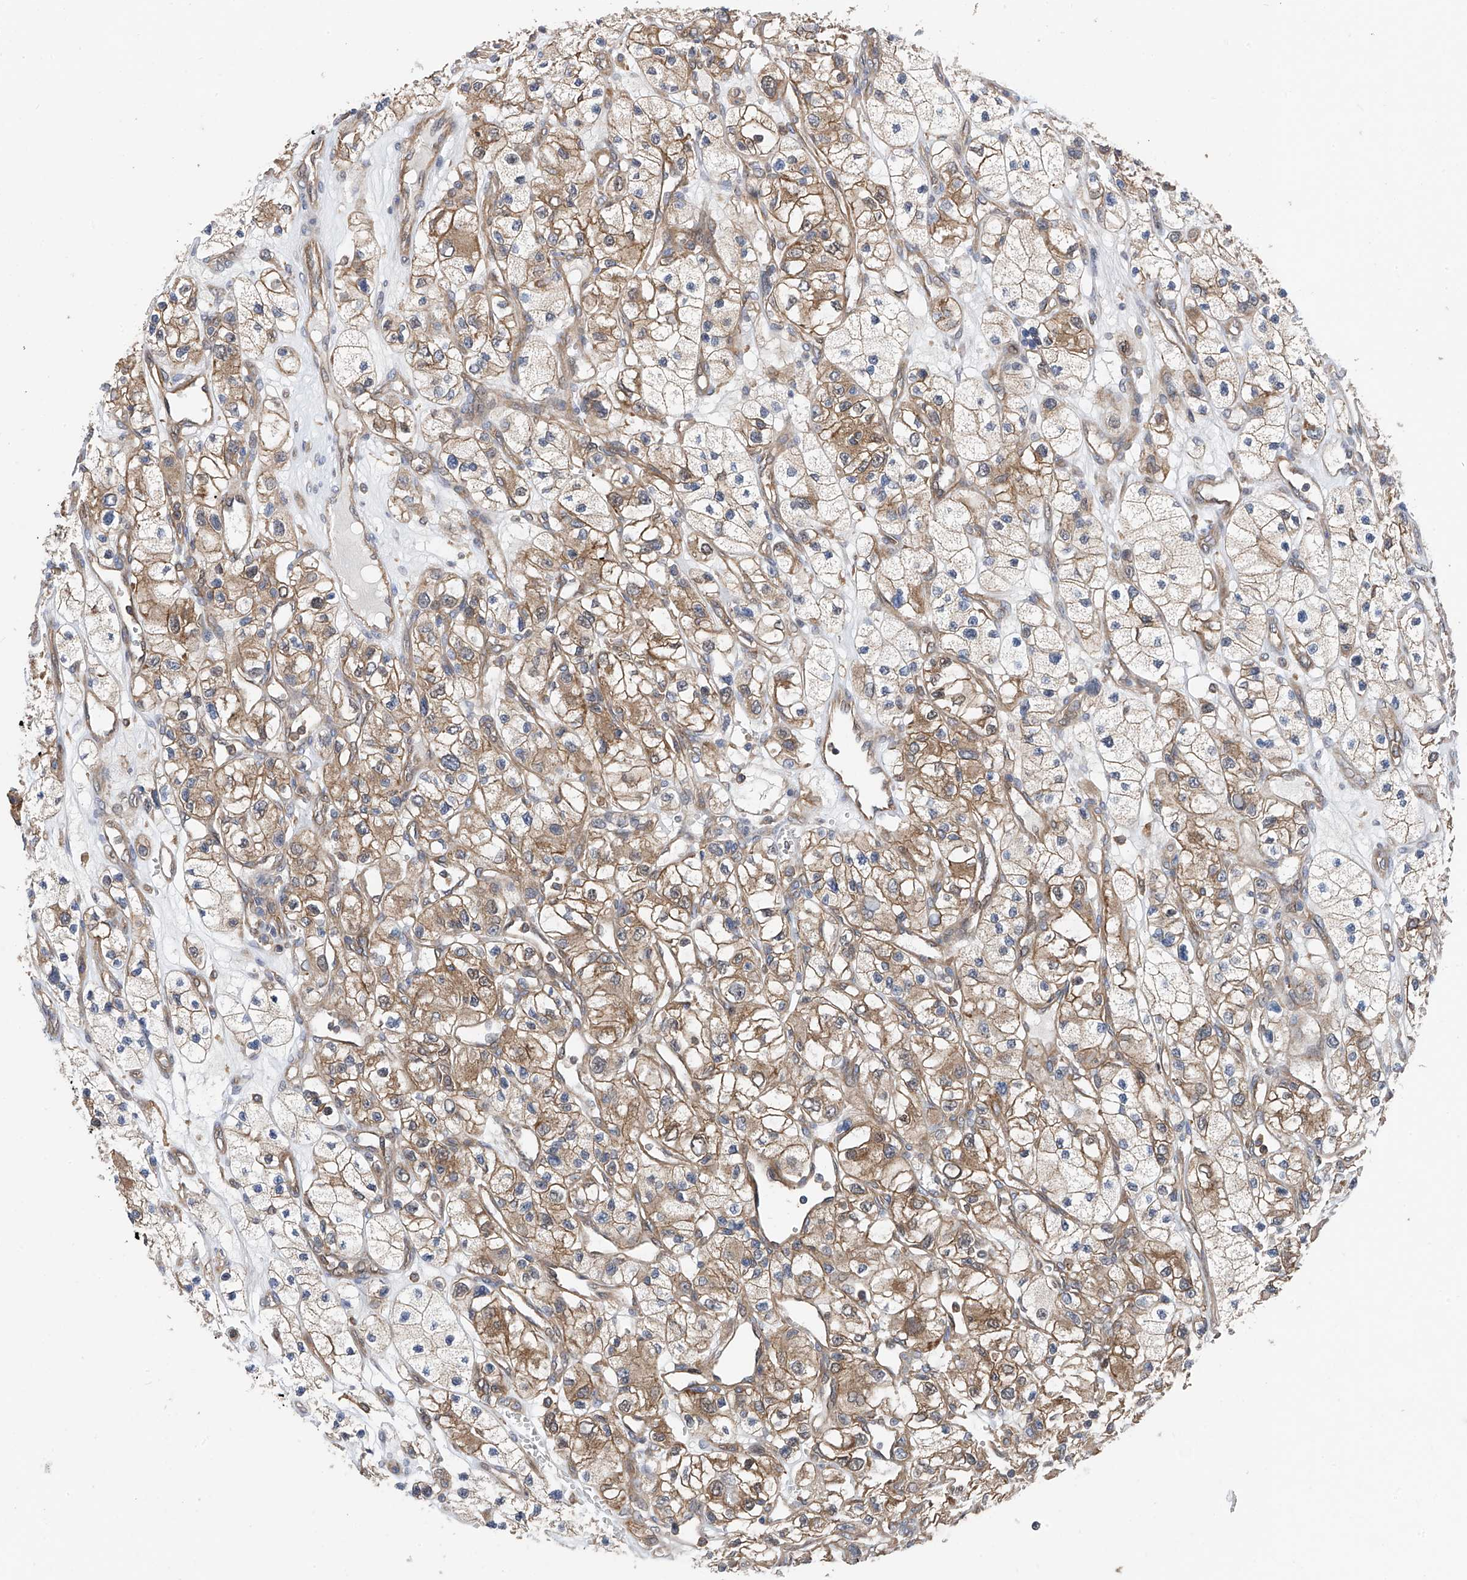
{"staining": {"intensity": "moderate", "quantity": ">75%", "location": "cytoplasmic/membranous"}, "tissue": "renal cancer", "cell_type": "Tumor cells", "image_type": "cancer", "snomed": [{"axis": "morphology", "description": "Adenocarcinoma, NOS"}, {"axis": "topography", "description": "Kidney"}], "caption": "This photomicrograph exhibits immunohistochemistry staining of human adenocarcinoma (renal), with medium moderate cytoplasmic/membranous expression in about >75% of tumor cells.", "gene": "CHPF", "patient": {"sex": "female", "age": 57}}